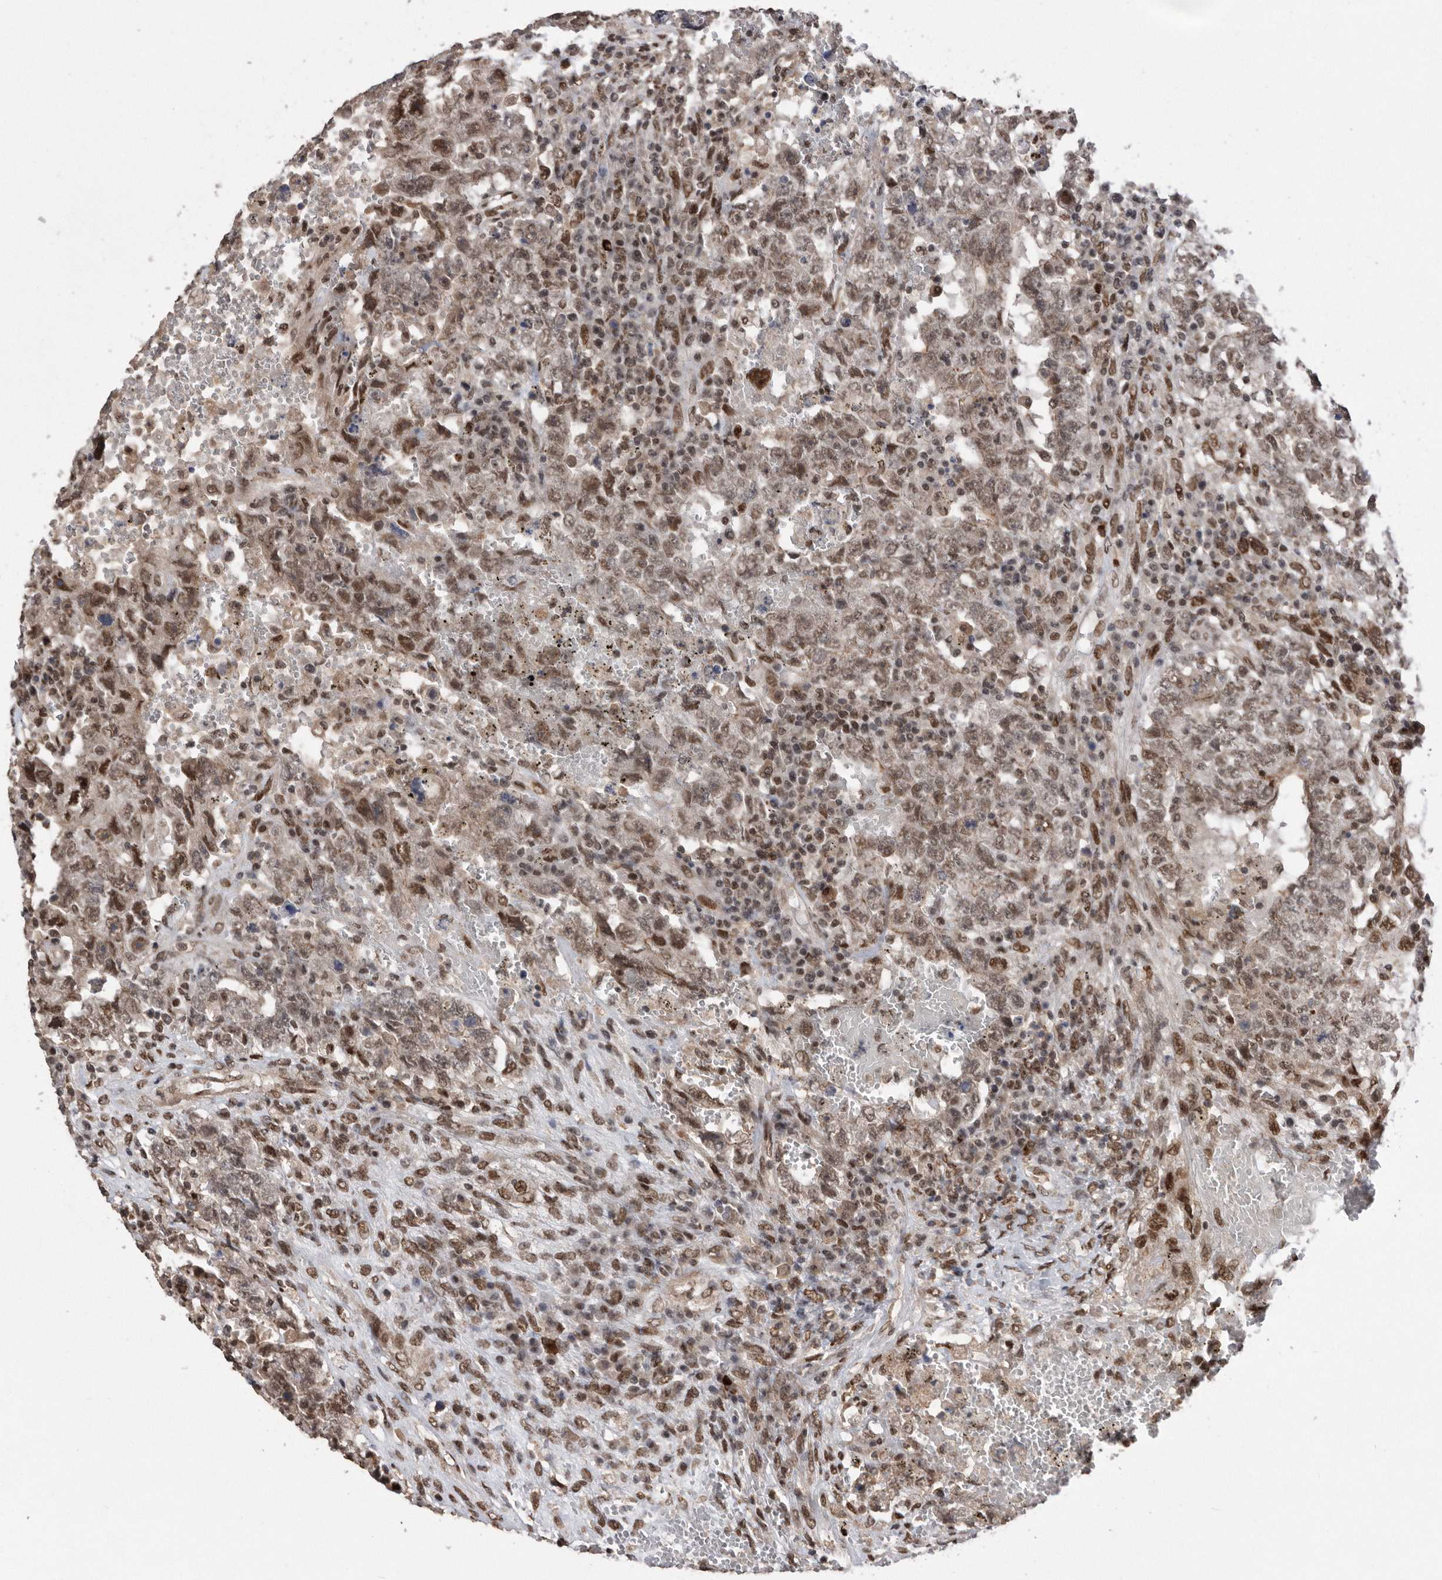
{"staining": {"intensity": "moderate", "quantity": ">75%", "location": "nuclear"}, "tissue": "testis cancer", "cell_type": "Tumor cells", "image_type": "cancer", "snomed": [{"axis": "morphology", "description": "Carcinoma, Embryonal, NOS"}, {"axis": "topography", "description": "Testis"}], "caption": "Testis embryonal carcinoma stained with a protein marker demonstrates moderate staining in tumor cells.", "gene": "TDRD3", "patient": {"sex": "male", "age": 26}}